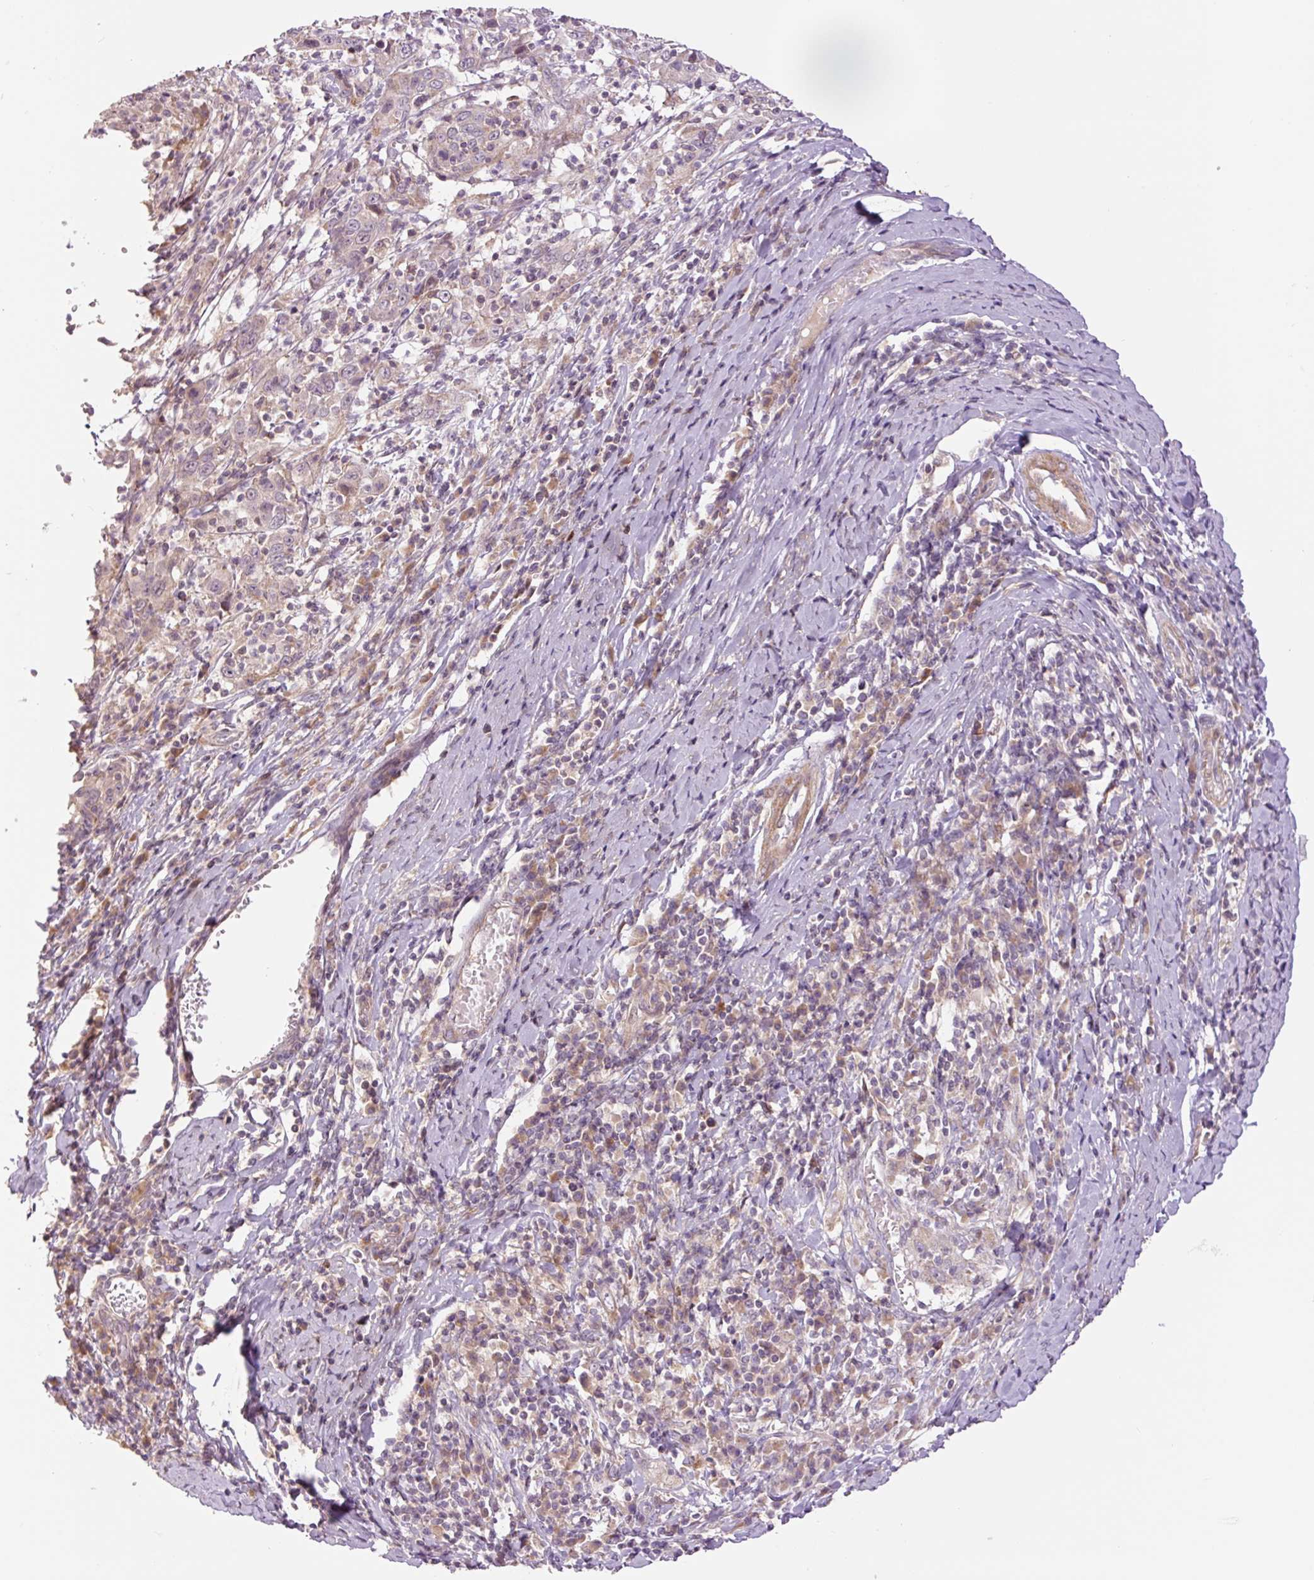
{"staining": {"intensity": "negative", "quantity": "none", "location": "none"}, "tissue": "cervical cancer", "cell_type": "Tumor cells", "image_type": "cancer", "snomed": [{"axis": "morphology", "description": "Squamous cell carcinoma, NOS"}, {"axis": "topography", "description": "Cervix"}], "caption": "Immunohistochemistry (IHC) image of neoplastic tissue: cervical cancer stained with DAB (3,3'-diaminobenzidine) shows no significant protein staining in tumor cells.", "gene": "SLC29A3", "patient": {"sex": "female", "age": 46}}